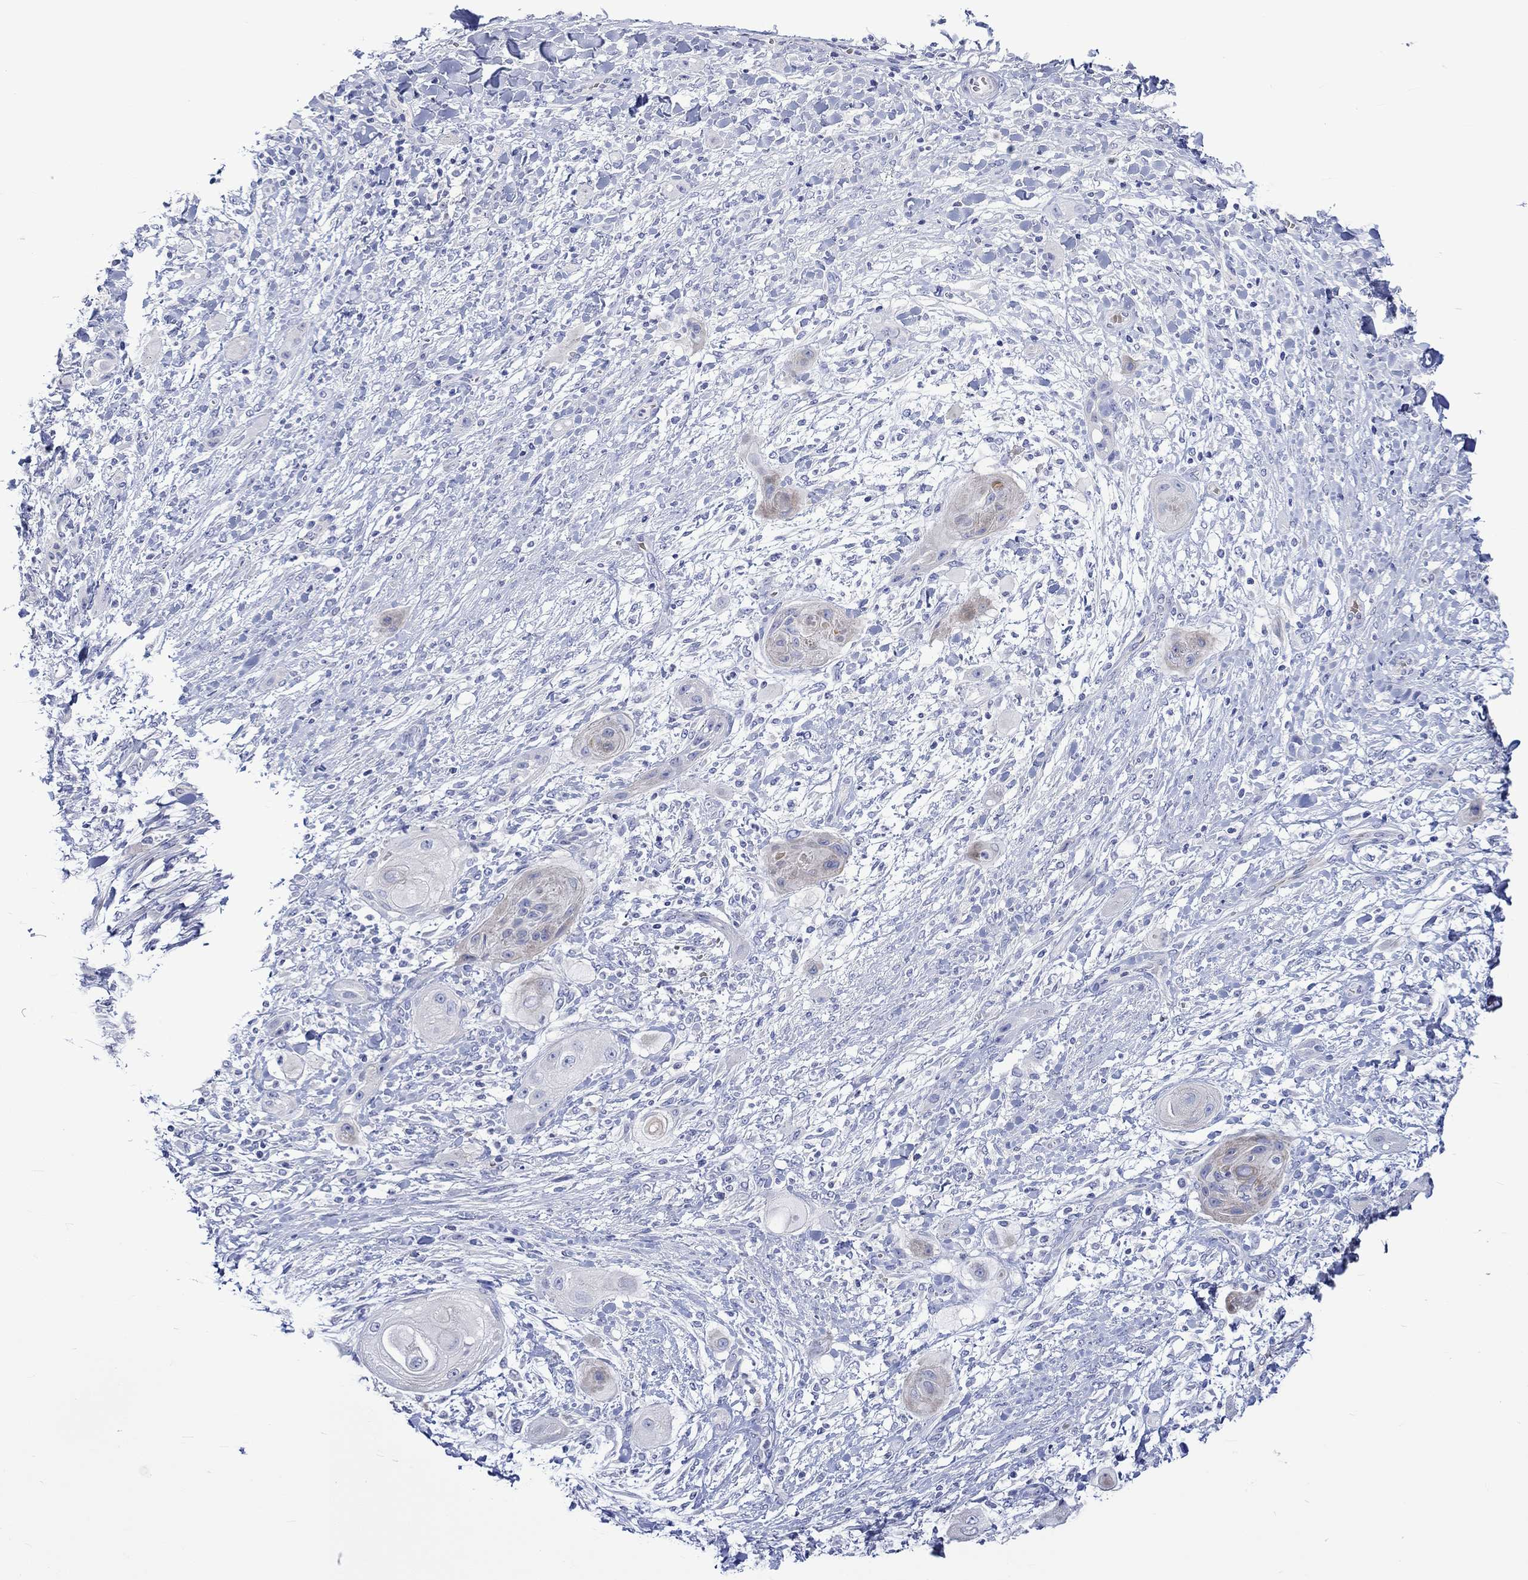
{"staining": {"intensity": "negative", "quantity": "none", "location": "none"}, "tissue": "skin cancer", "cell_type": "Tumor cells", "image_type": "cancer", "snomed": [{"axis": "morphology", "description": "Squamous cell carcinoma, NOS"}, {"axis": "topography", "description": "Skin"}], "caption": "This is an IHC micrograph of skin squamous cell carcinoma. There is no expression in tumor cells.", "gene": "NRIP3", "patient": {"sex": "male", "age": 62}}